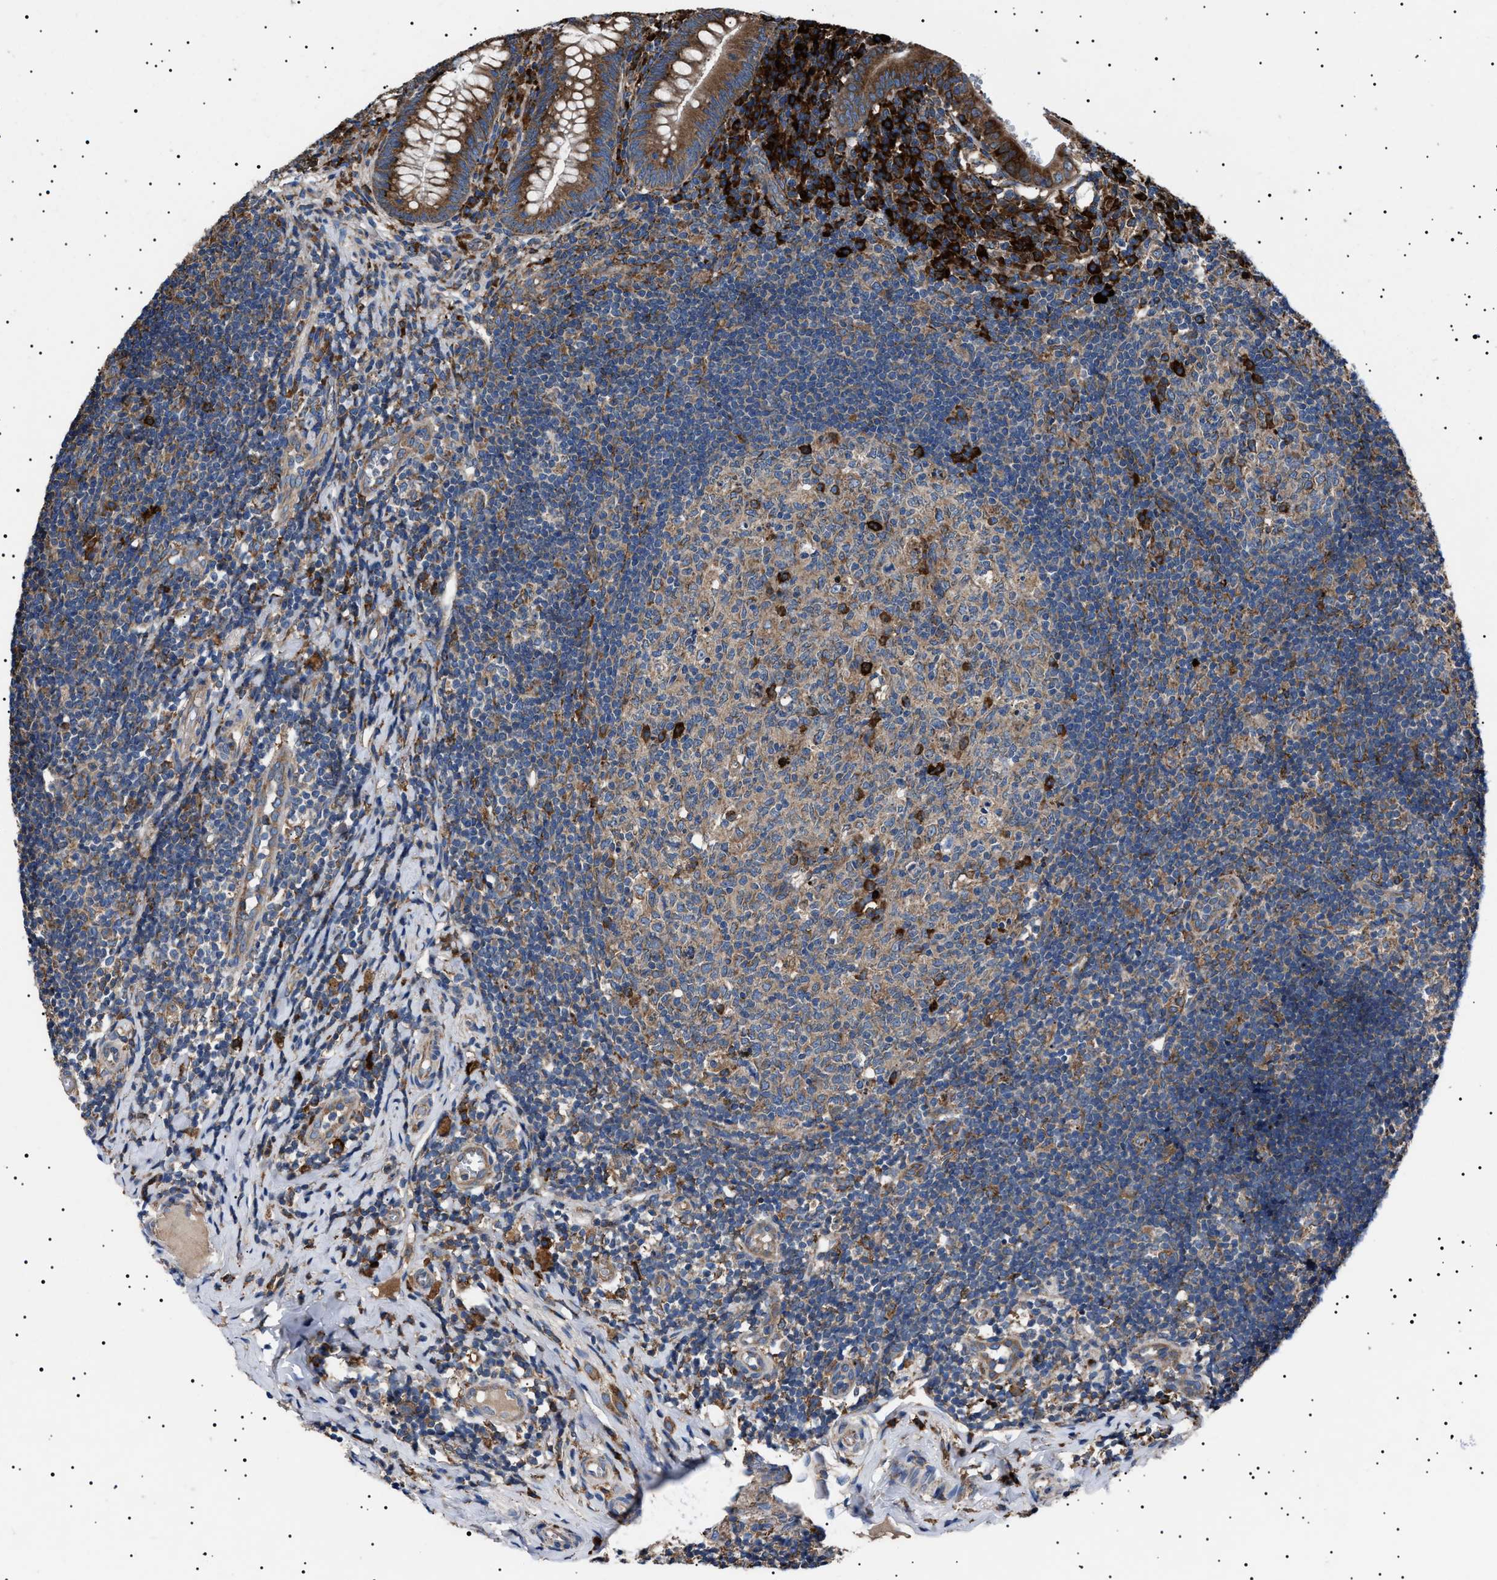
{"staining": {"intensity": "strong", "quantity": ">75%", "location": "cytoplasmic/membranous"}, "tissue": "appendix", "cell_type": "Glandular cells", "image_type": "normal", "snomed": [{"axis": "morphology", "description": "Normal tissue, NOS"}, {"axis": "topography", "description": "Appendix"}], "caption": "Benign appendix was stained to show a protein in brown. There is high levels of strong cytoplasmic/membranous positivity in approximately >75% of glandular cells. (brown staining indicates protein expression, while blue staining denotes nuclei).", "gene": "TOP1MT", "patient": {"sex": "male", "age": 8}}